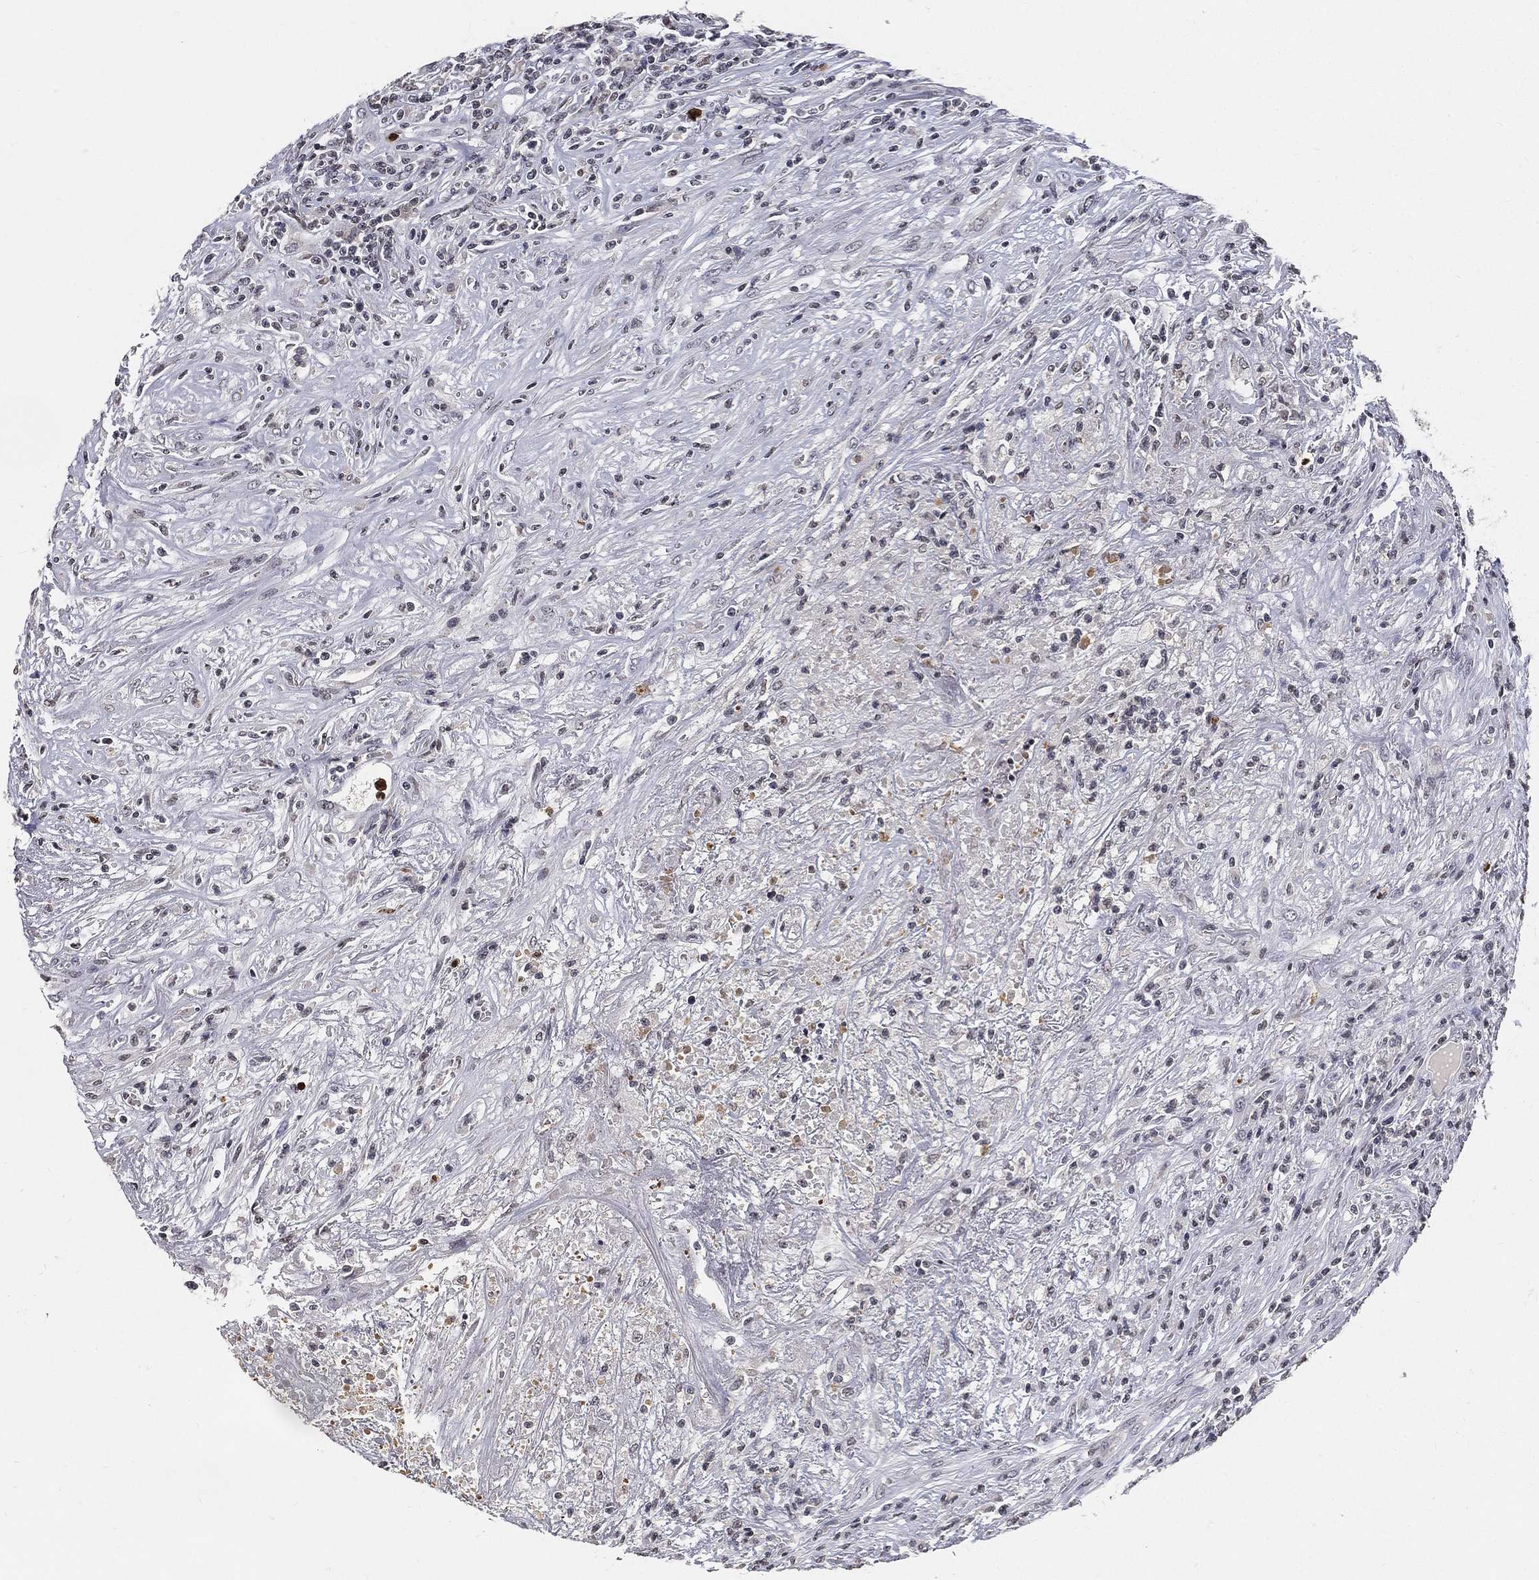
{"staining": {"intensity": "negative", "quantity": "none", "location": "none"}, "tissue": "lymphoma", "cell_type": "Tumor cells", "image_type": "cancer", "snomed": [{"axis": "morphology", "description": "Malignant lymphoma, non-Hodgkin's type, High grade"}, {"axis": "topography", "description": "Lung"}], "caption": "This is a histopathology image of immunohistochemistry staining of lymphoma, which shows no staining in tumor cells.", "gene": "ARG1", "patient": {"sex": "male", "age": 79}}